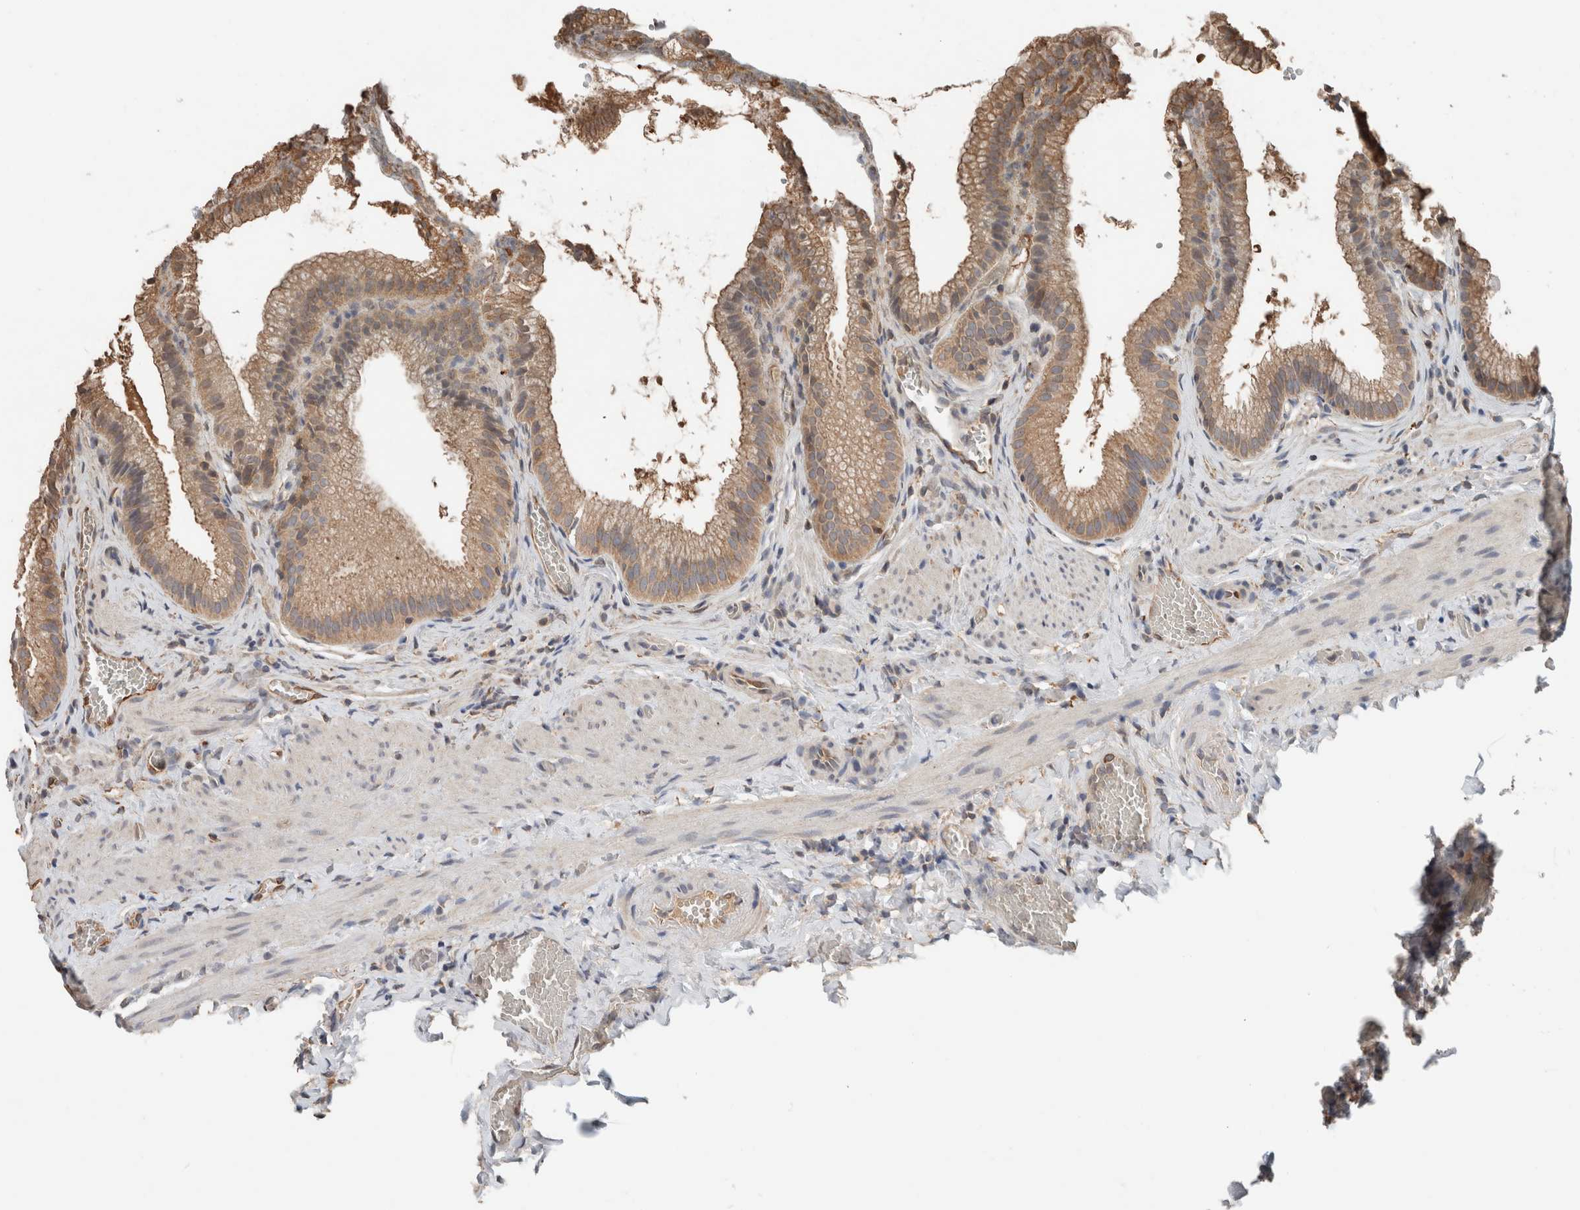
{"staining": {"intensity": "weak", "quantity": ">75%", "location": "cytoplasmic/membranous"}, "tissue": "gallbladder", "cell_type": "Glandular cells", "image_type": "normal", "snomed": [{"axis": "morphology", "description": "Normal tissue, NOS"}, {"axis": "topography", "description": "Gallbladder"}], "caption": "An IHC micrograph of unremarkable tissue is shown. Protein staining in brown labels weak cytoplasmic/membranous positivity in gallbladder within glandular cells. Immunohistochemistry stains the protein of interest in brown and the nuclei are stained blue.", "gene": "ERAP2", "patient": {"sex": "male", "age": 38}}